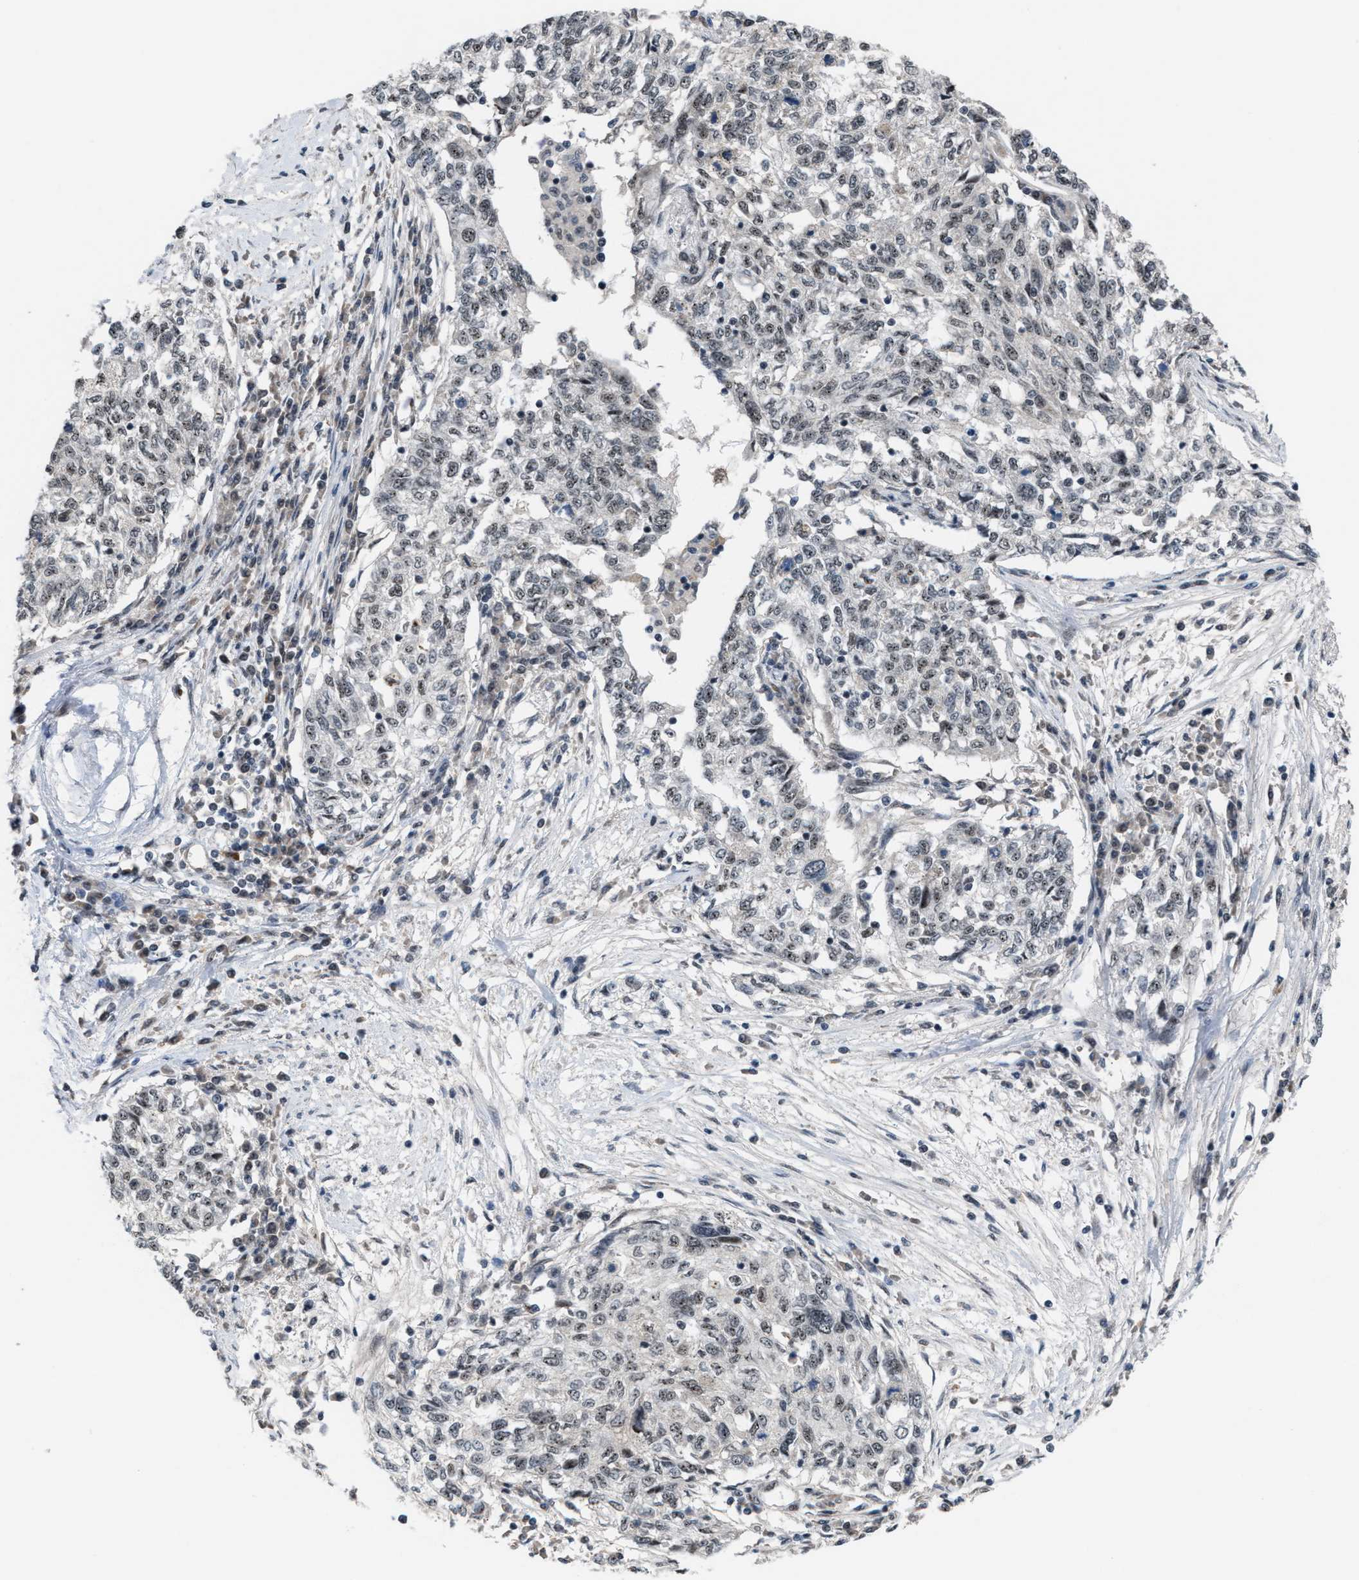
{"staining": {"intensity": "weak", "quantity": "25%-75%", "location": "nuclear"}, "tissue": "cervical cancer", "cell_type": "Tumor cells", "image_type": "cancer", "snomed": [{"axis": "morphology", "description": "Squamous cell carcinoma, NOS"}, {"axis": "topography", "description": "Cervix"}], "caption": "Protein analysis of squamous cell carcinoma (cervical) tissue exhibits weak nuclear staining in approximately 25%-75% of tumor cells.", "gene": "PRPF4", "patient": {"sex": "female", "age": 57}}